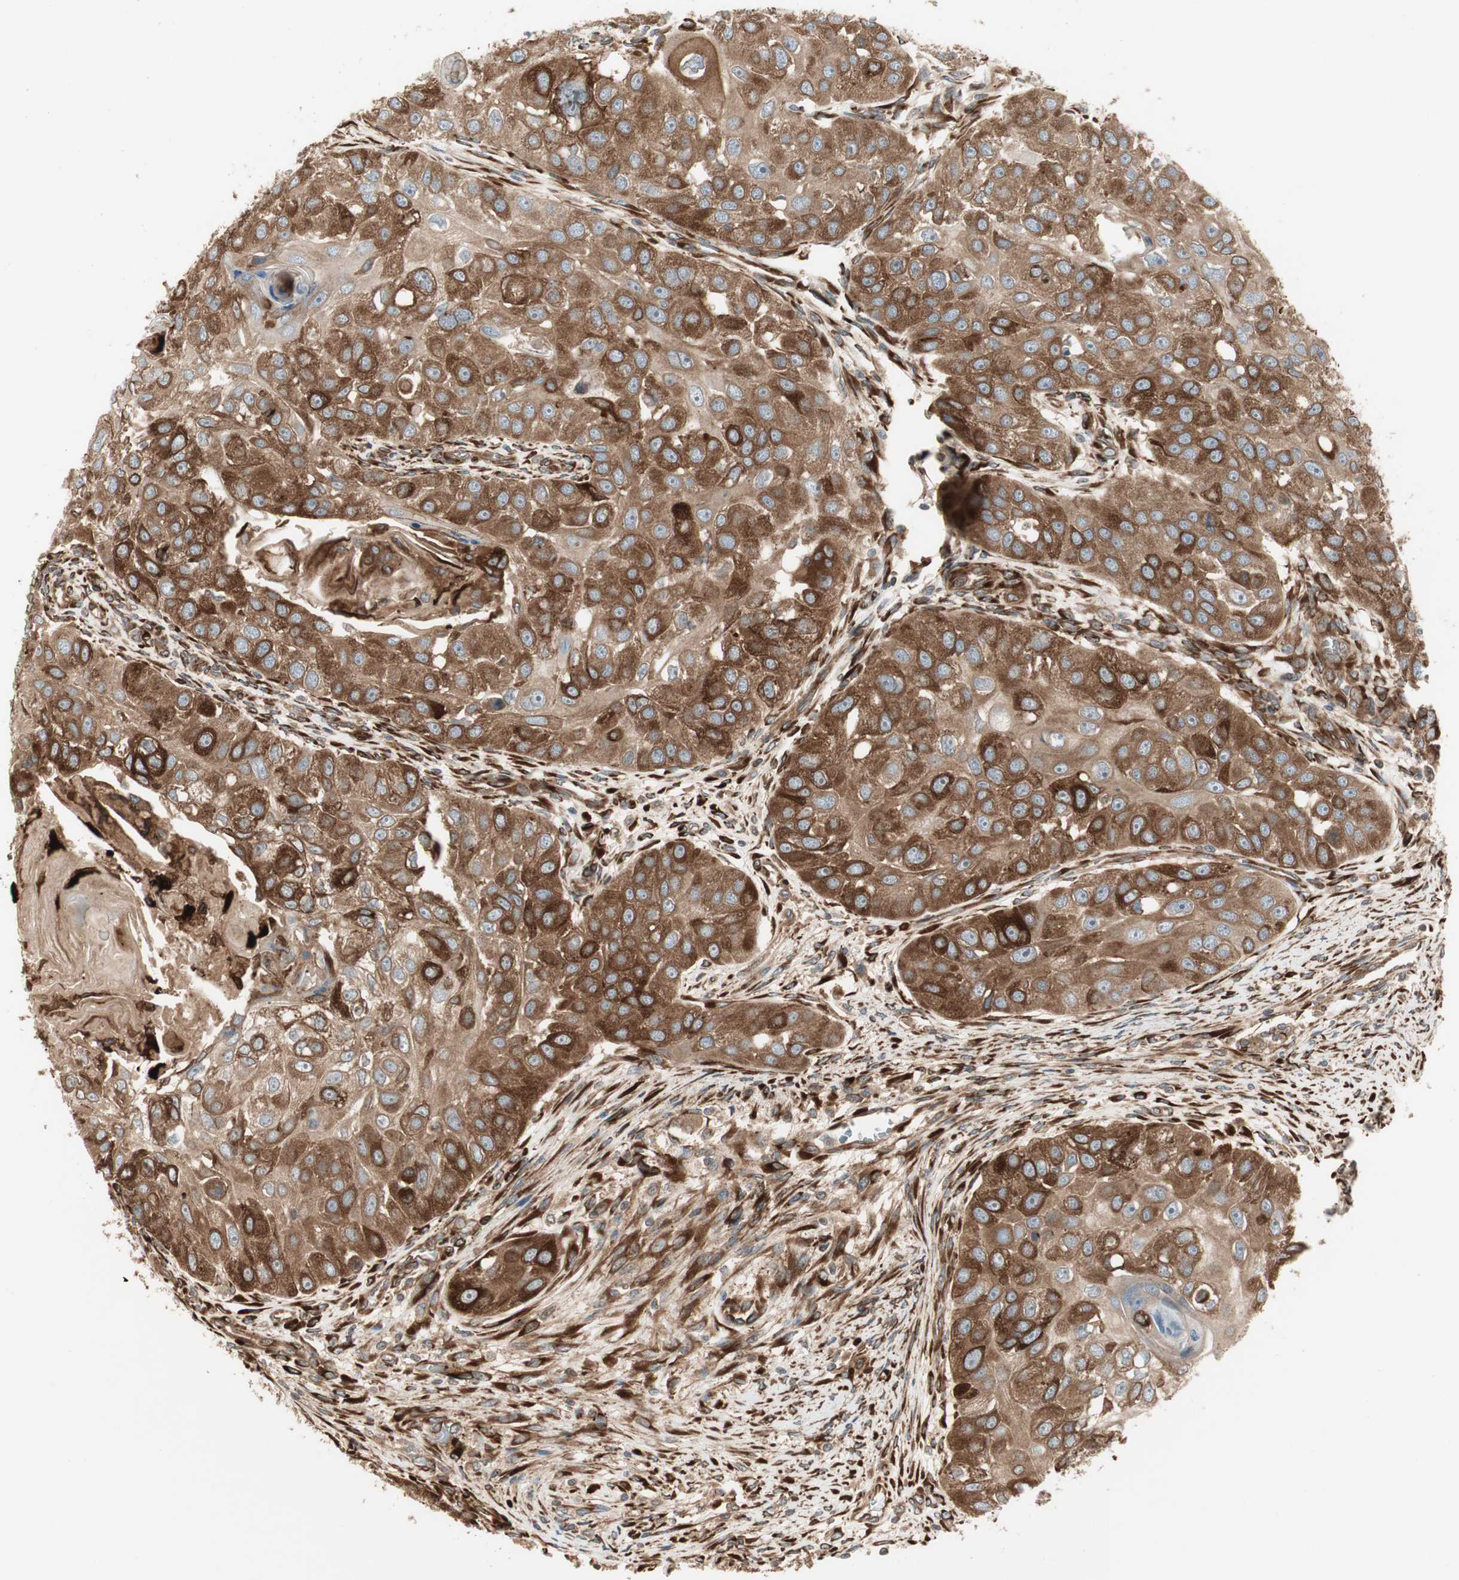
{"staining": {"intensity": "moderate", "quantity": ">75%", "location": "cytoplasmic/membranous"}, "tissue": "head and neck cancer", "cell_type": "Tumor cells", "image_type": "cancer", "snomed": [{"axis": "morphology", "description": "Normal tissue, NOS"}, {"axis": "morphology", "description": "Squamous cell carcinoma, NOS"}, {"axis": "topography", "description": "Skeletal muscle"}, {"axis": "topography", "description": "Head-Neck"}], "caption": "A histopathology image showing moderate cytoplasmic/membranous expression in about >75% of tumor cells in head and neck cancer (squamous cell carcinoma), as visualized by brown immunohistochemical staining.", "gene": "PRKG1", "patient": {"sex": "male", "age": 51}}